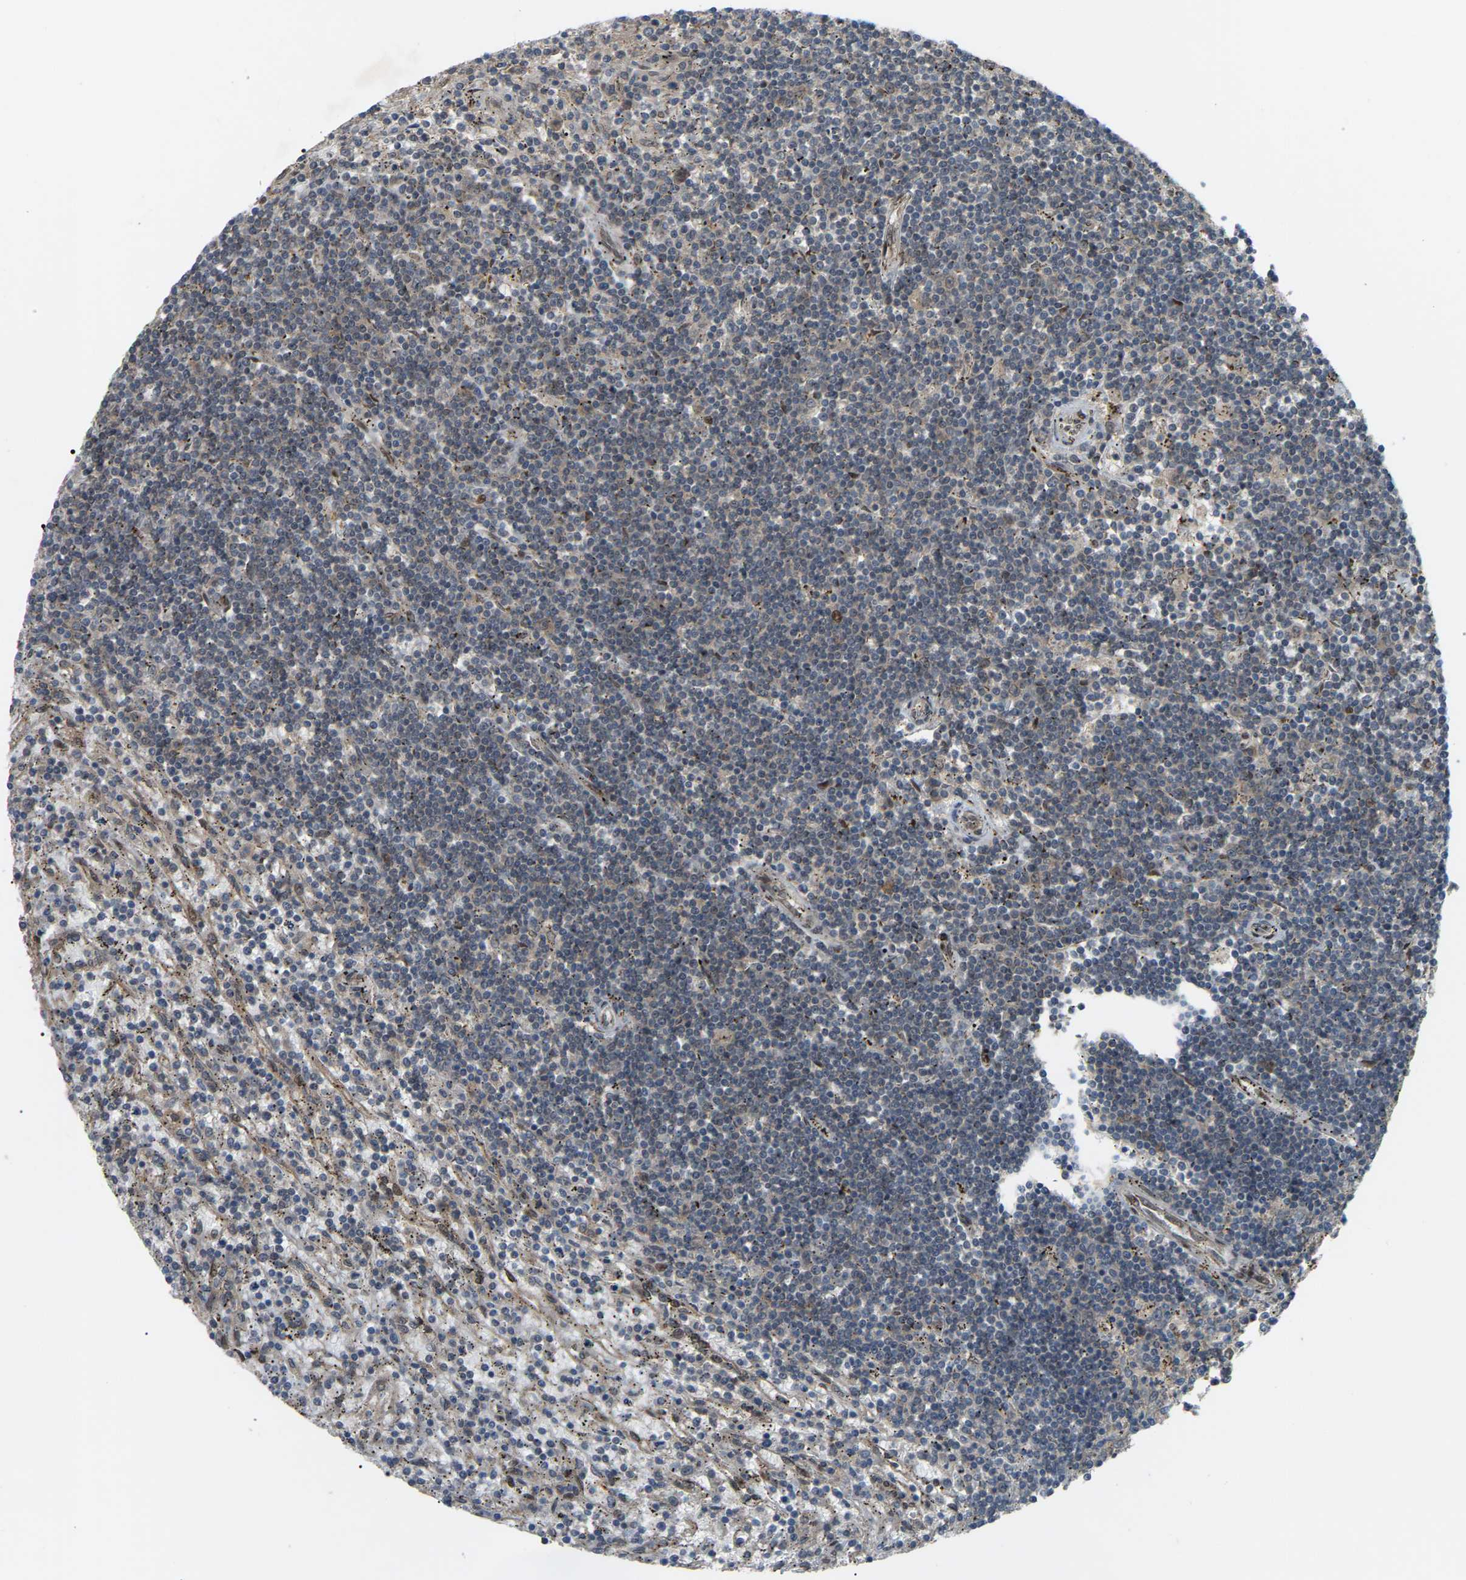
{"staining": {"intensity": "negative", "quantity": "none", "location": "none"}, "tissue": "lymphoma", "cell_type": "Tumor cells", "image_type": "cancer", "snomed": [{"axis": "morphology", "description": "Malignant lymphoma, non-Hodgkin's type, Low grade"}, {"axis": "topography", "description": "Spleen"}], "caption": "A high-resolution histopathology image shows immunohistochemistry (IHC) staining of lymphoma, which demonstrates no significant staining in tumor cells.", "gene": "CROT", "patient": {"sex": "male", "age": 76}}